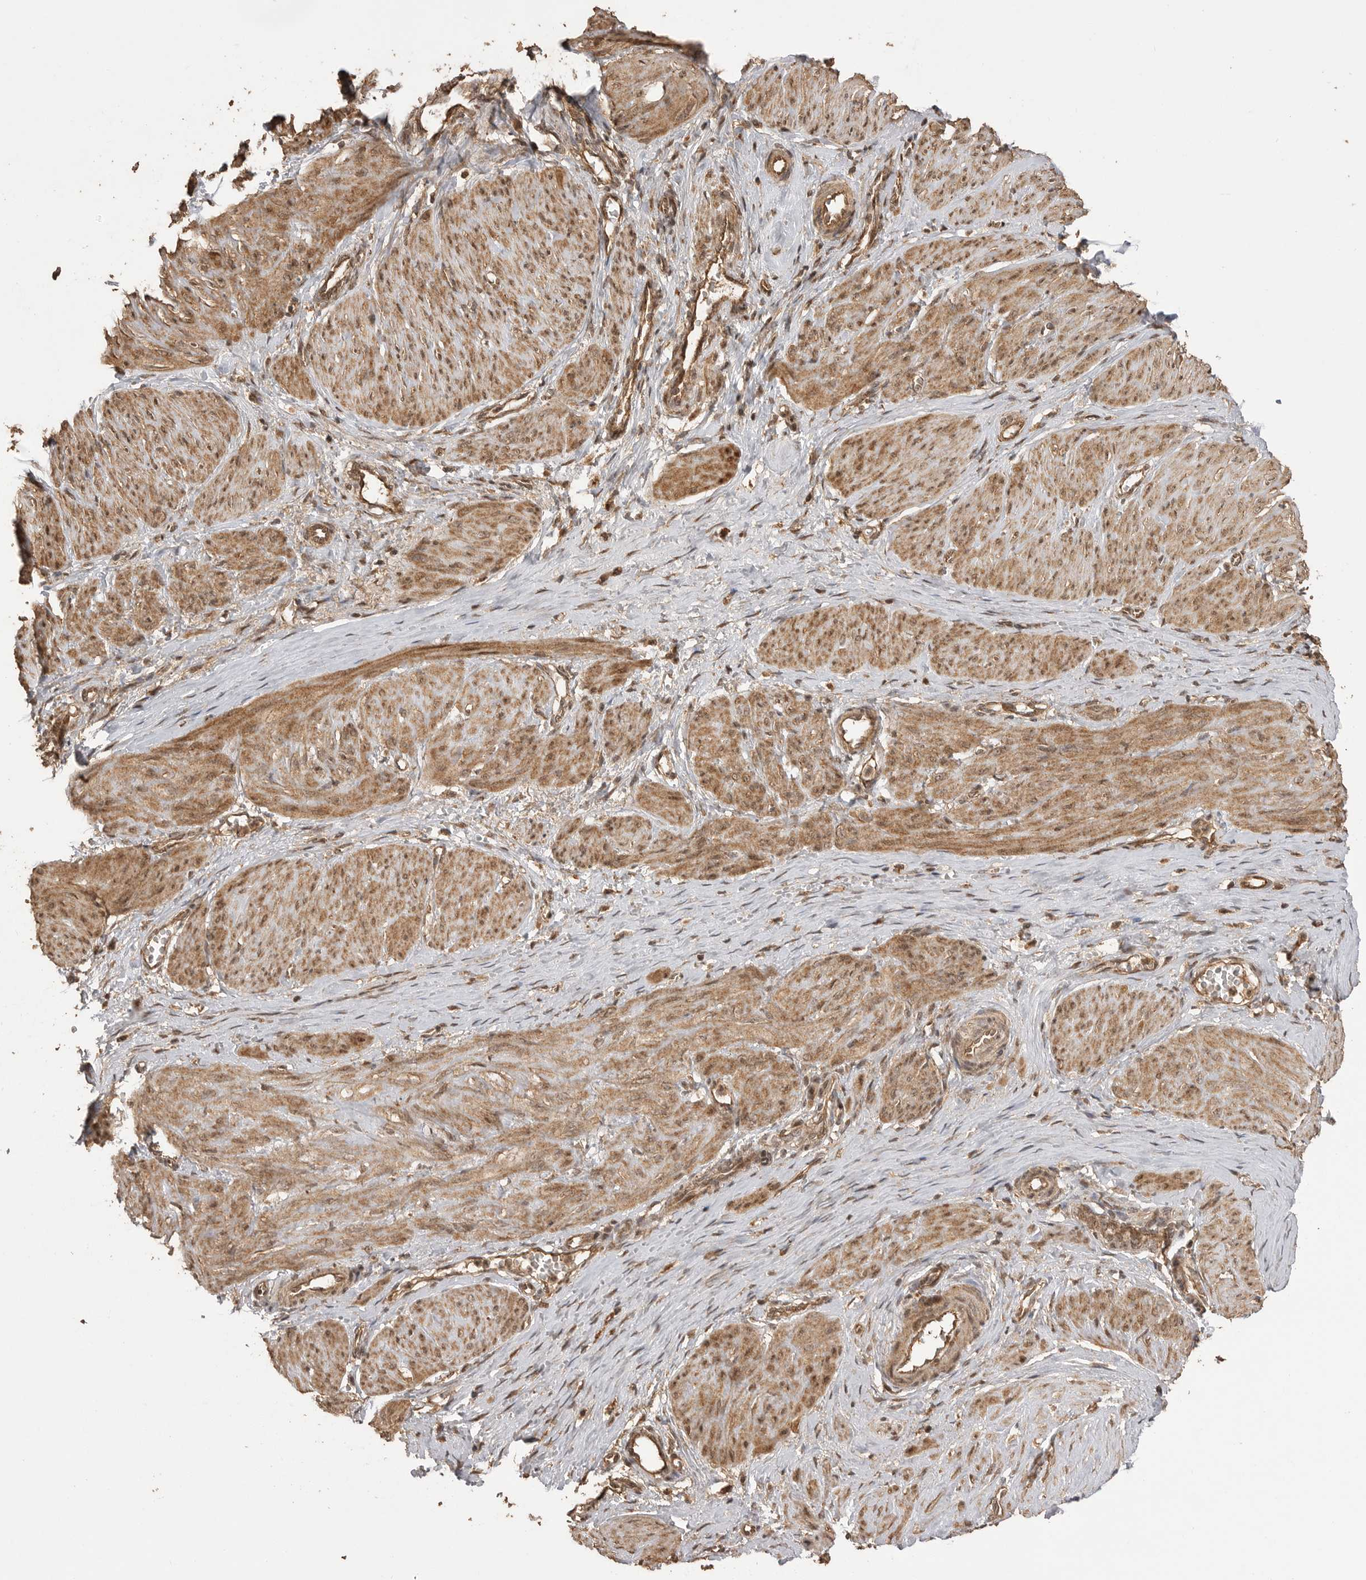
{"staining": {"intensity": "moderate", "quantity": ">75%", "location": "cytoplasmic/membranous,nuclear"}, "tissue": "smooth muscle", "cell_type": "Smooth muscle cells", "image_type": "normal", "snomed": [{"axis": "morphology", "description": "Normal tissue, NOS"}, {"axis": "topography", "description": "Endometrium"}], "caption": "Approximately >75% of smooth muscle cells in benign human smooth muscle reveal moderate cytoplasmic/membranous,nuclear protein staining as visualized by brown immunohistochemical staining.", "gene": "BOC", "patient": {"sex": "female", "age": 33}}